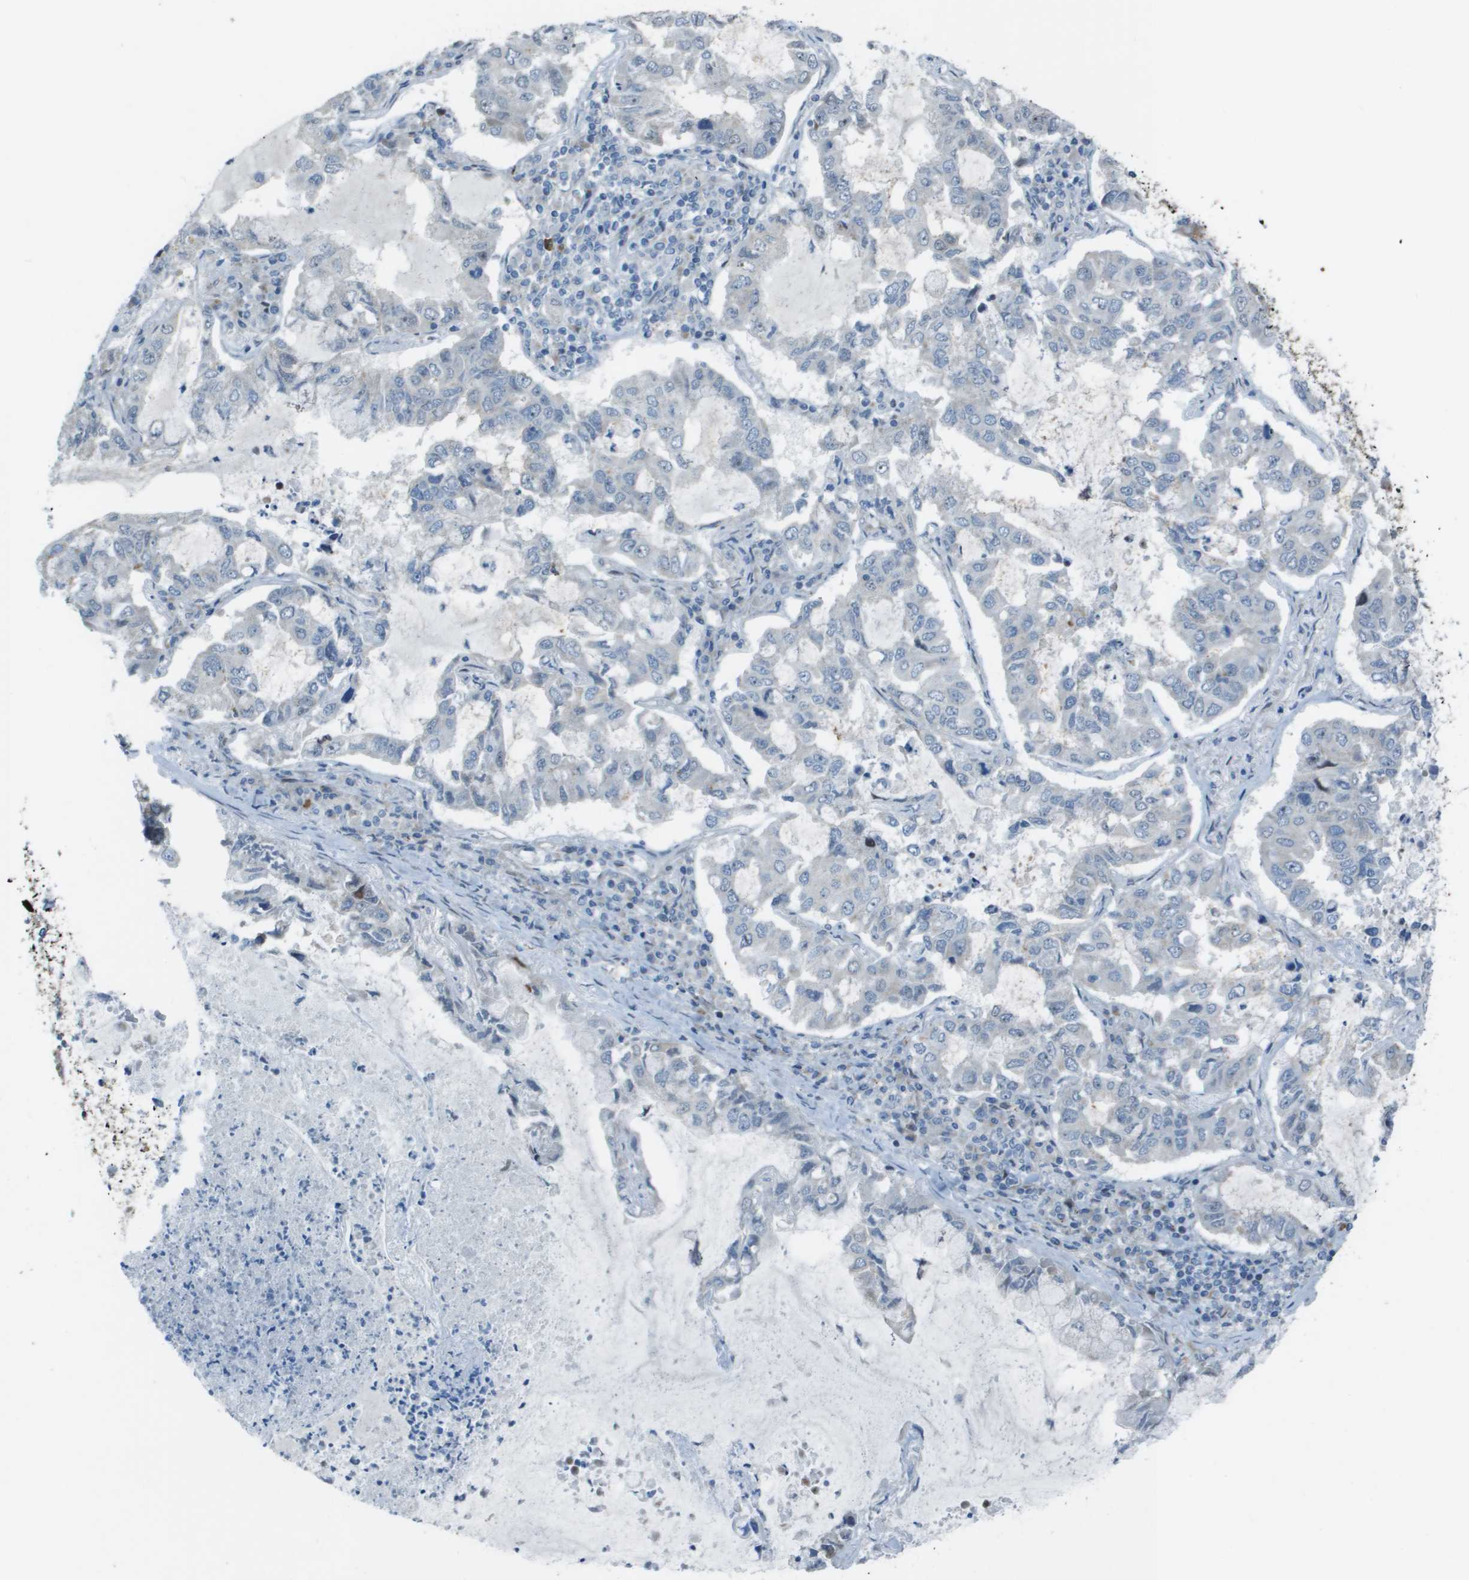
{"staining": {"intensity": "negative", "quantity": "none", "location": "none"}, "tissue": "lung cancer", "cell_type": "Tumor cells", "image_type": "cancer", "snomed": [{"axis": "morphology", "description": "Adenocarcinoma, NOS"}, {"axis": "topography", "description": "Lung"}], "caption": "High power microscopy micrograph of an immunohistochemistry (IHC) image of lung adenocarcinoma, revealing no significant staining in tumor cells.", "gene": "MGAT3", "patient": {"sex": "male", "age": 64}}